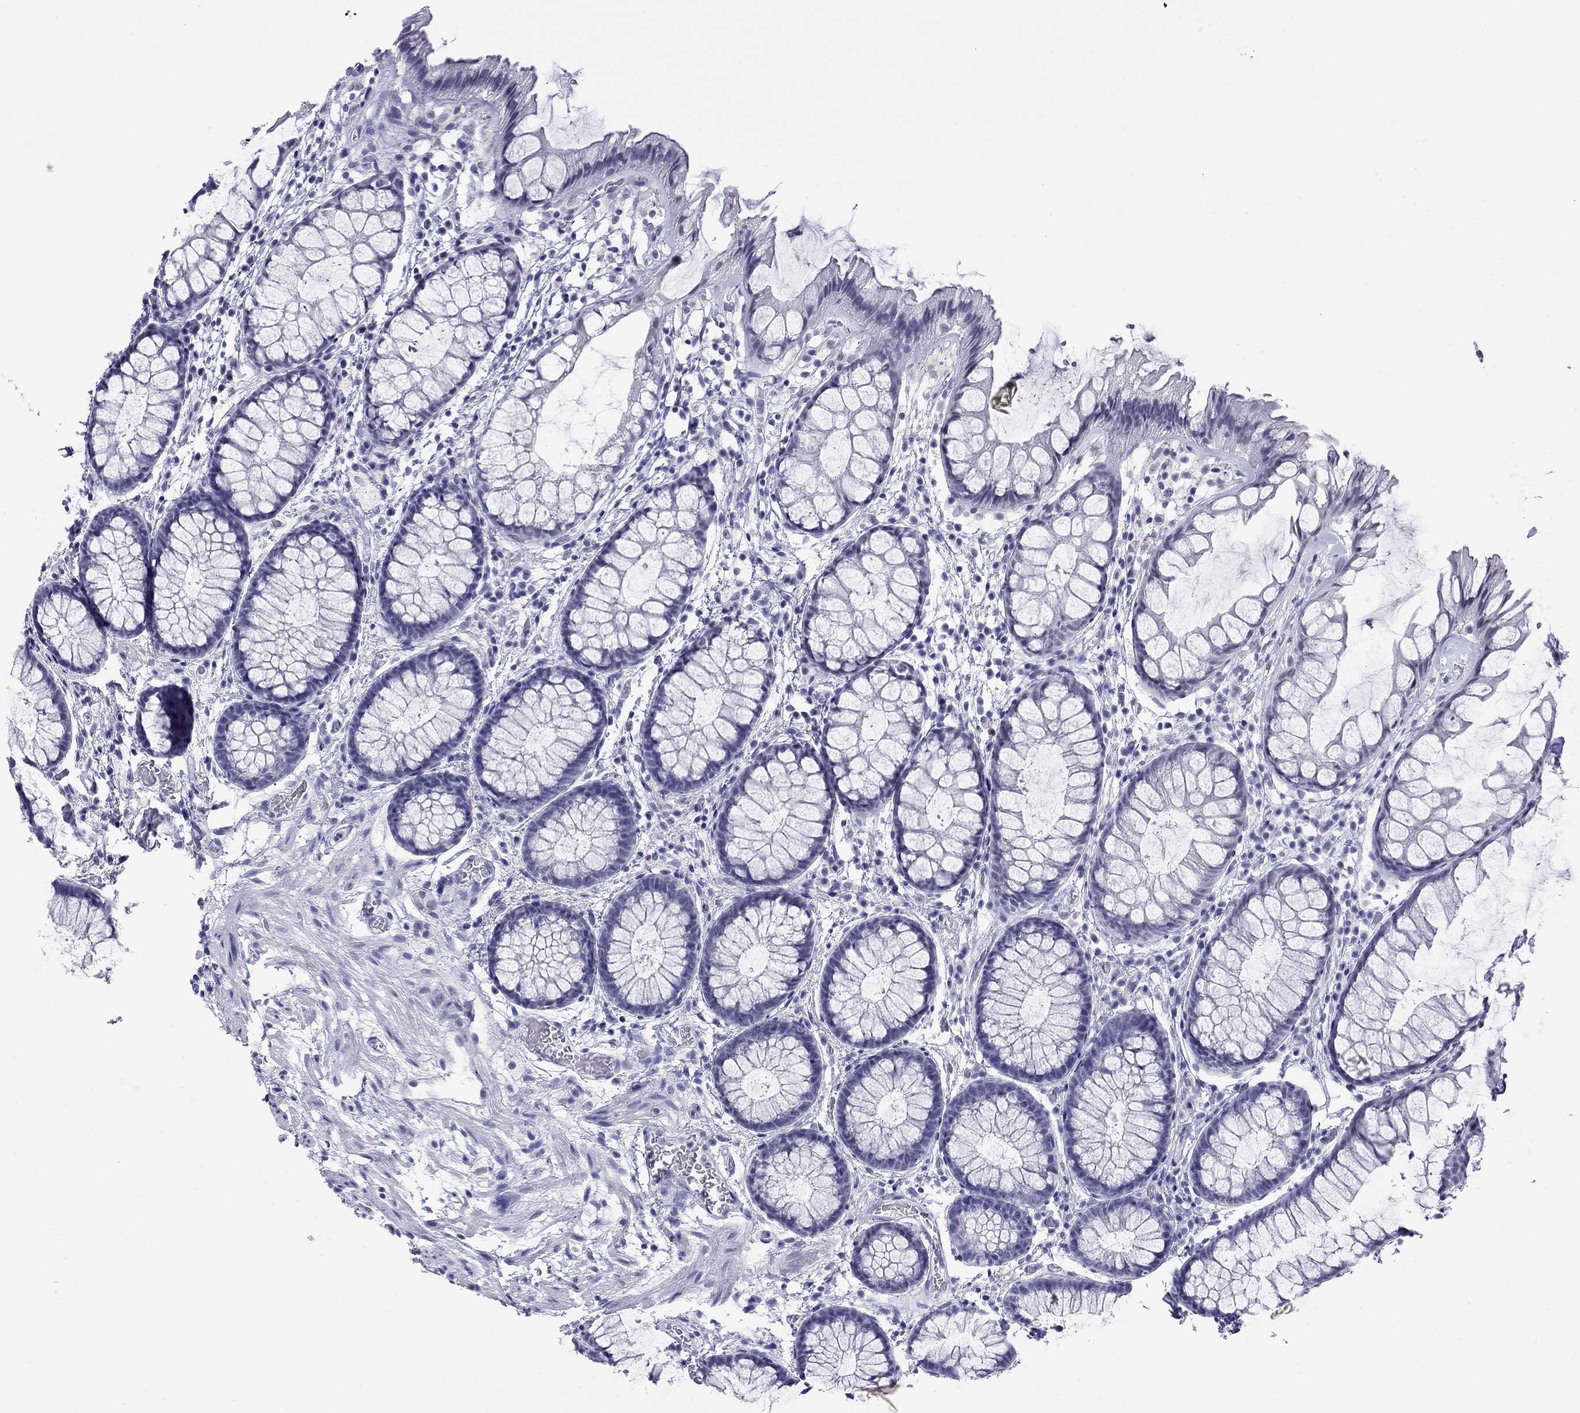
{"staining": {"intensity": "negative", "quantity": "none", "location": "none"}, "tissue": "rectum", "cell_type": "Glandular cells", "image_type": "normal", "snomed": [{"axis": "morphology", "description": "Normal tissue, NOS"}, {"axis": "topography", "description": "Rectum"}], "caption": "Protein analysis of normal rectum demonstrates no significant staining in glandular cells. (Immunohistochemistry (ihc), brightfield microscopy, high magnification).", "gene": "SLC30A8", "patient": {"sex": "female", "age": 62}}